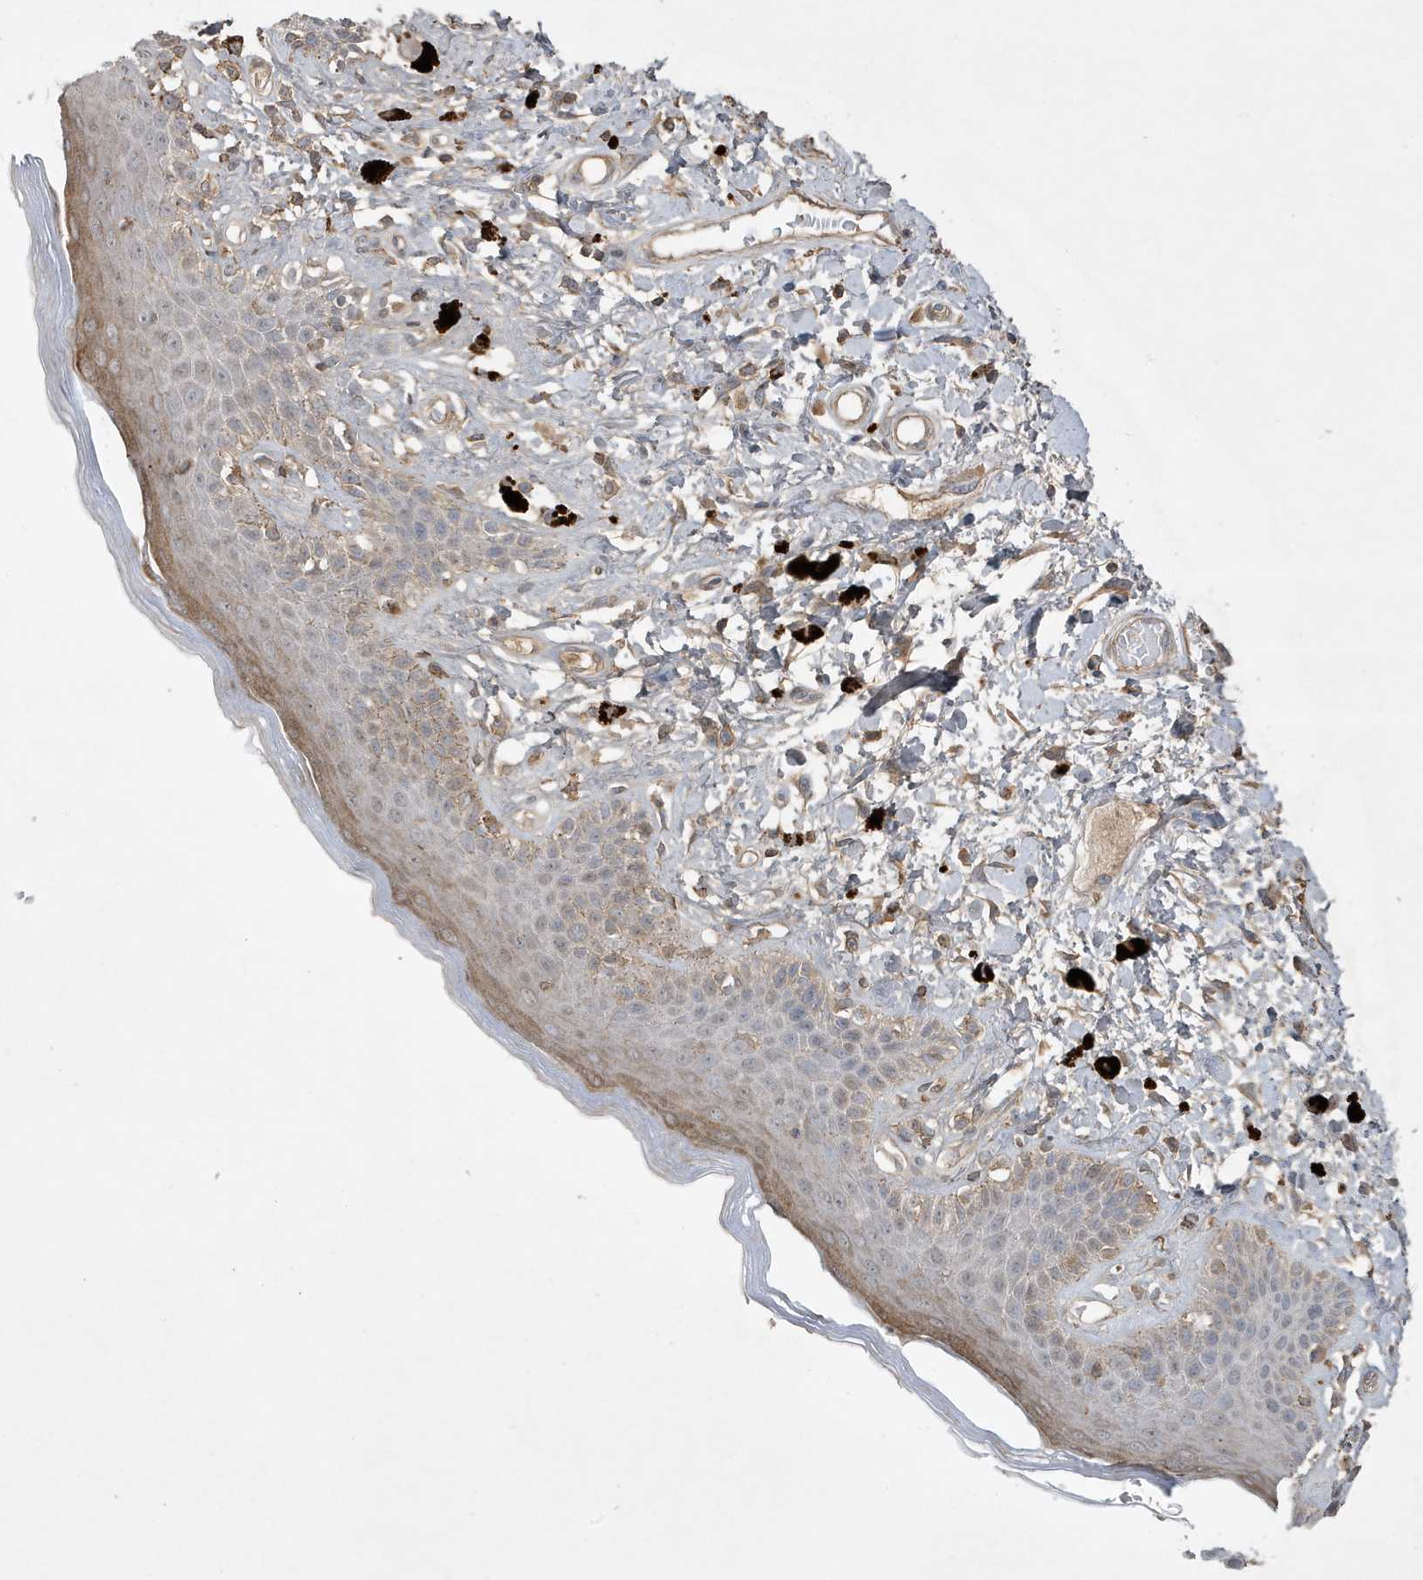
{"staining": {"intensity": "moderate", "quantity": "25%-75%", "location": "cytoplasmic/membranous"}, "tissue": "skin", "cell_type": "Epidermal cells", "image_type": "normal", "snomed": [{"axis": "morphology", "description": "Normal tissue, NOS"}, {"axis": "topography", "description": "Anal"}], "caption": "A histopathology image of skin stained for a protein reveals moderate cytoplasmic/membranous brown staining in epidermal cells. The staining is performed using DAB (3,3'-diaminobenzidine) brown chromogen to label protein expression. The nuclei are counter-stained blue using hematoxylin.", "gene": "PRRT3", "patient": {"sex": "female", "age": 78}}